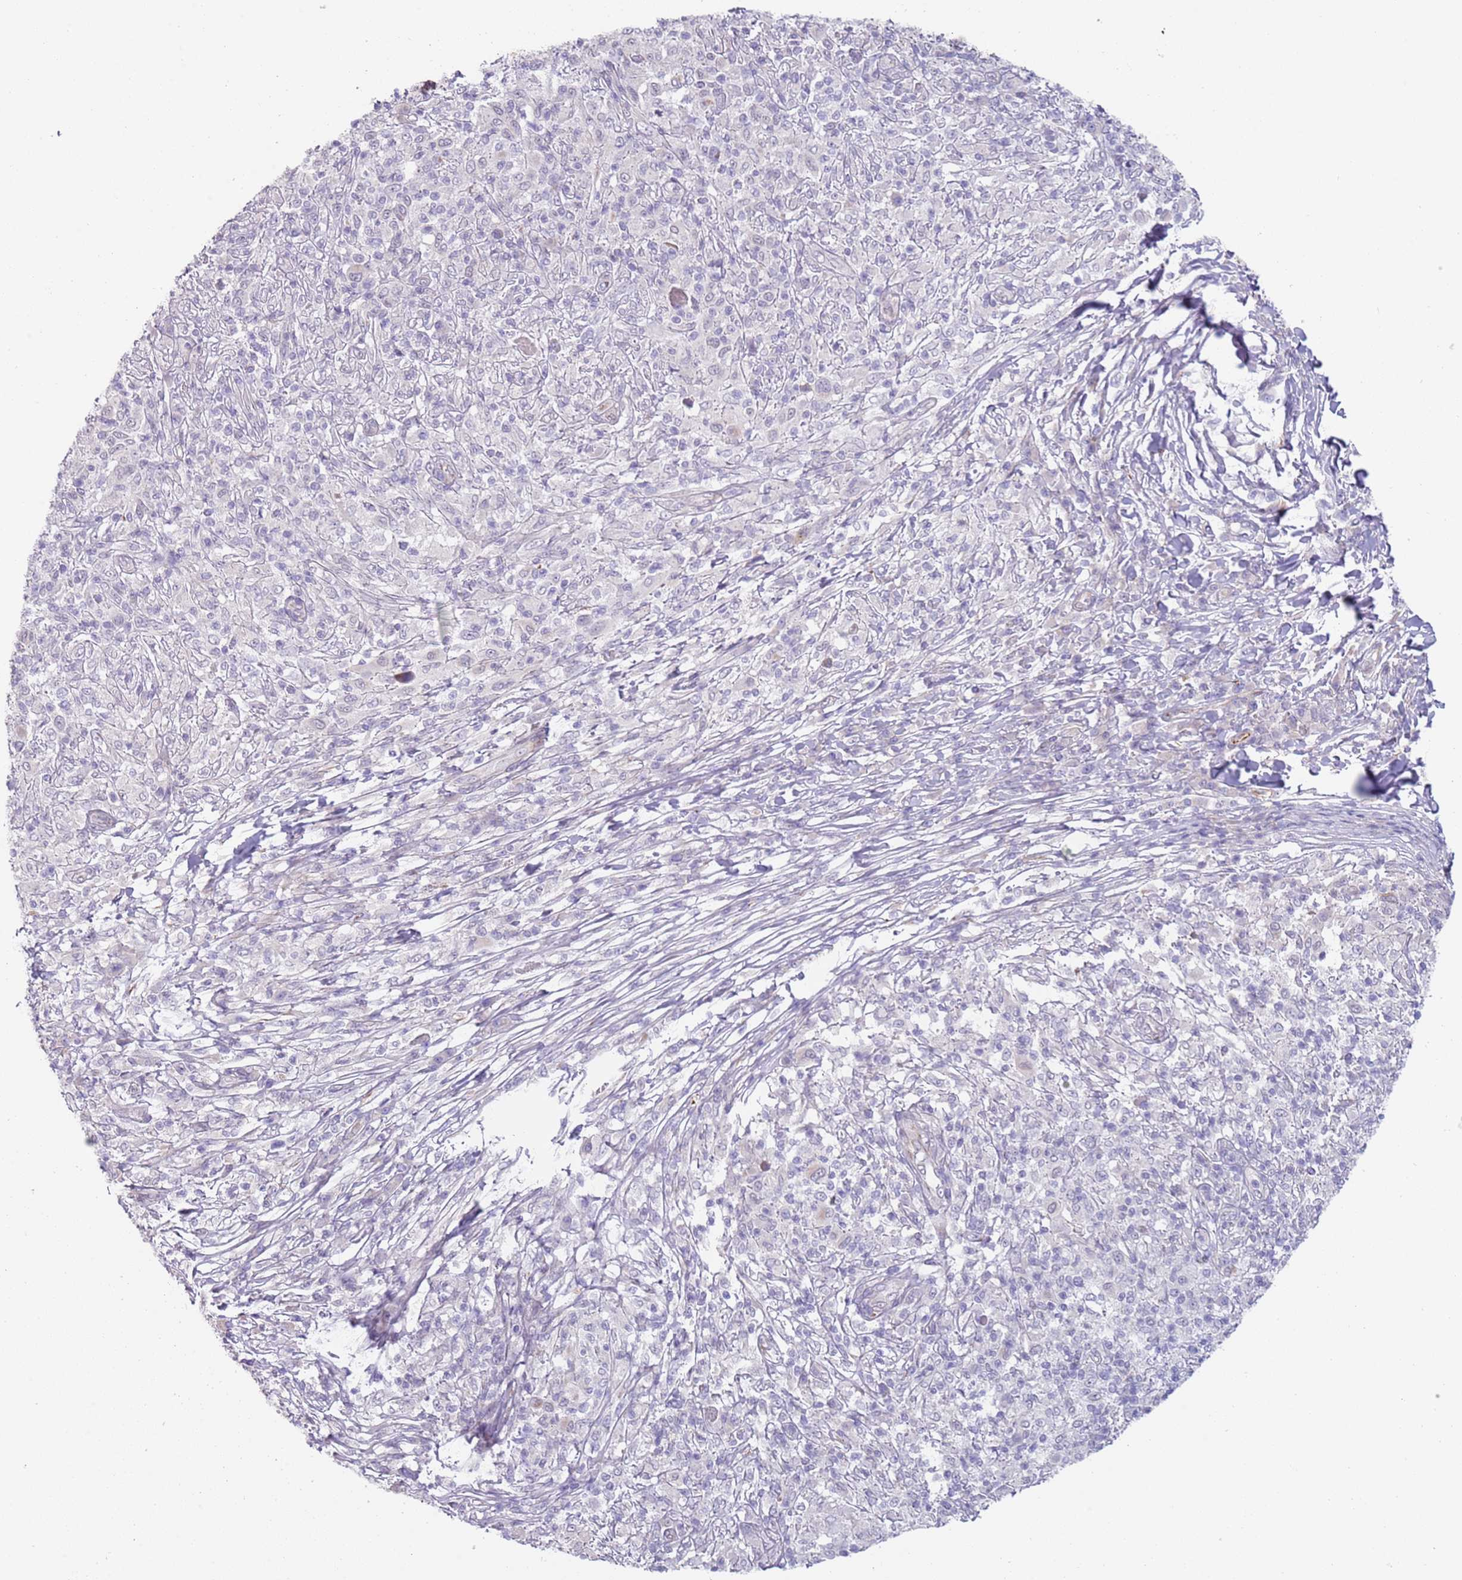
{"staining": {"intensity": "negative", "quantity": "none", "location": "none"}, "tissue": "melanoma", "cell_type": "Tumor cells", "image_type": "cancer", "snomed": [{"axis": "morphology", "description": "Malignant melanoma, NOS"}, {"axis": "topography", "description": "Skin"}], "caption": "Immunohistochemistry histopathology image of neoplastic tissue: human melanoma stained with DAB (3,3'-diaminobenzidine) demonstrates no significant protein expression in tumor cells.", "gene": "NBPF3", "patient": {"sex": "male", "age": 66}}